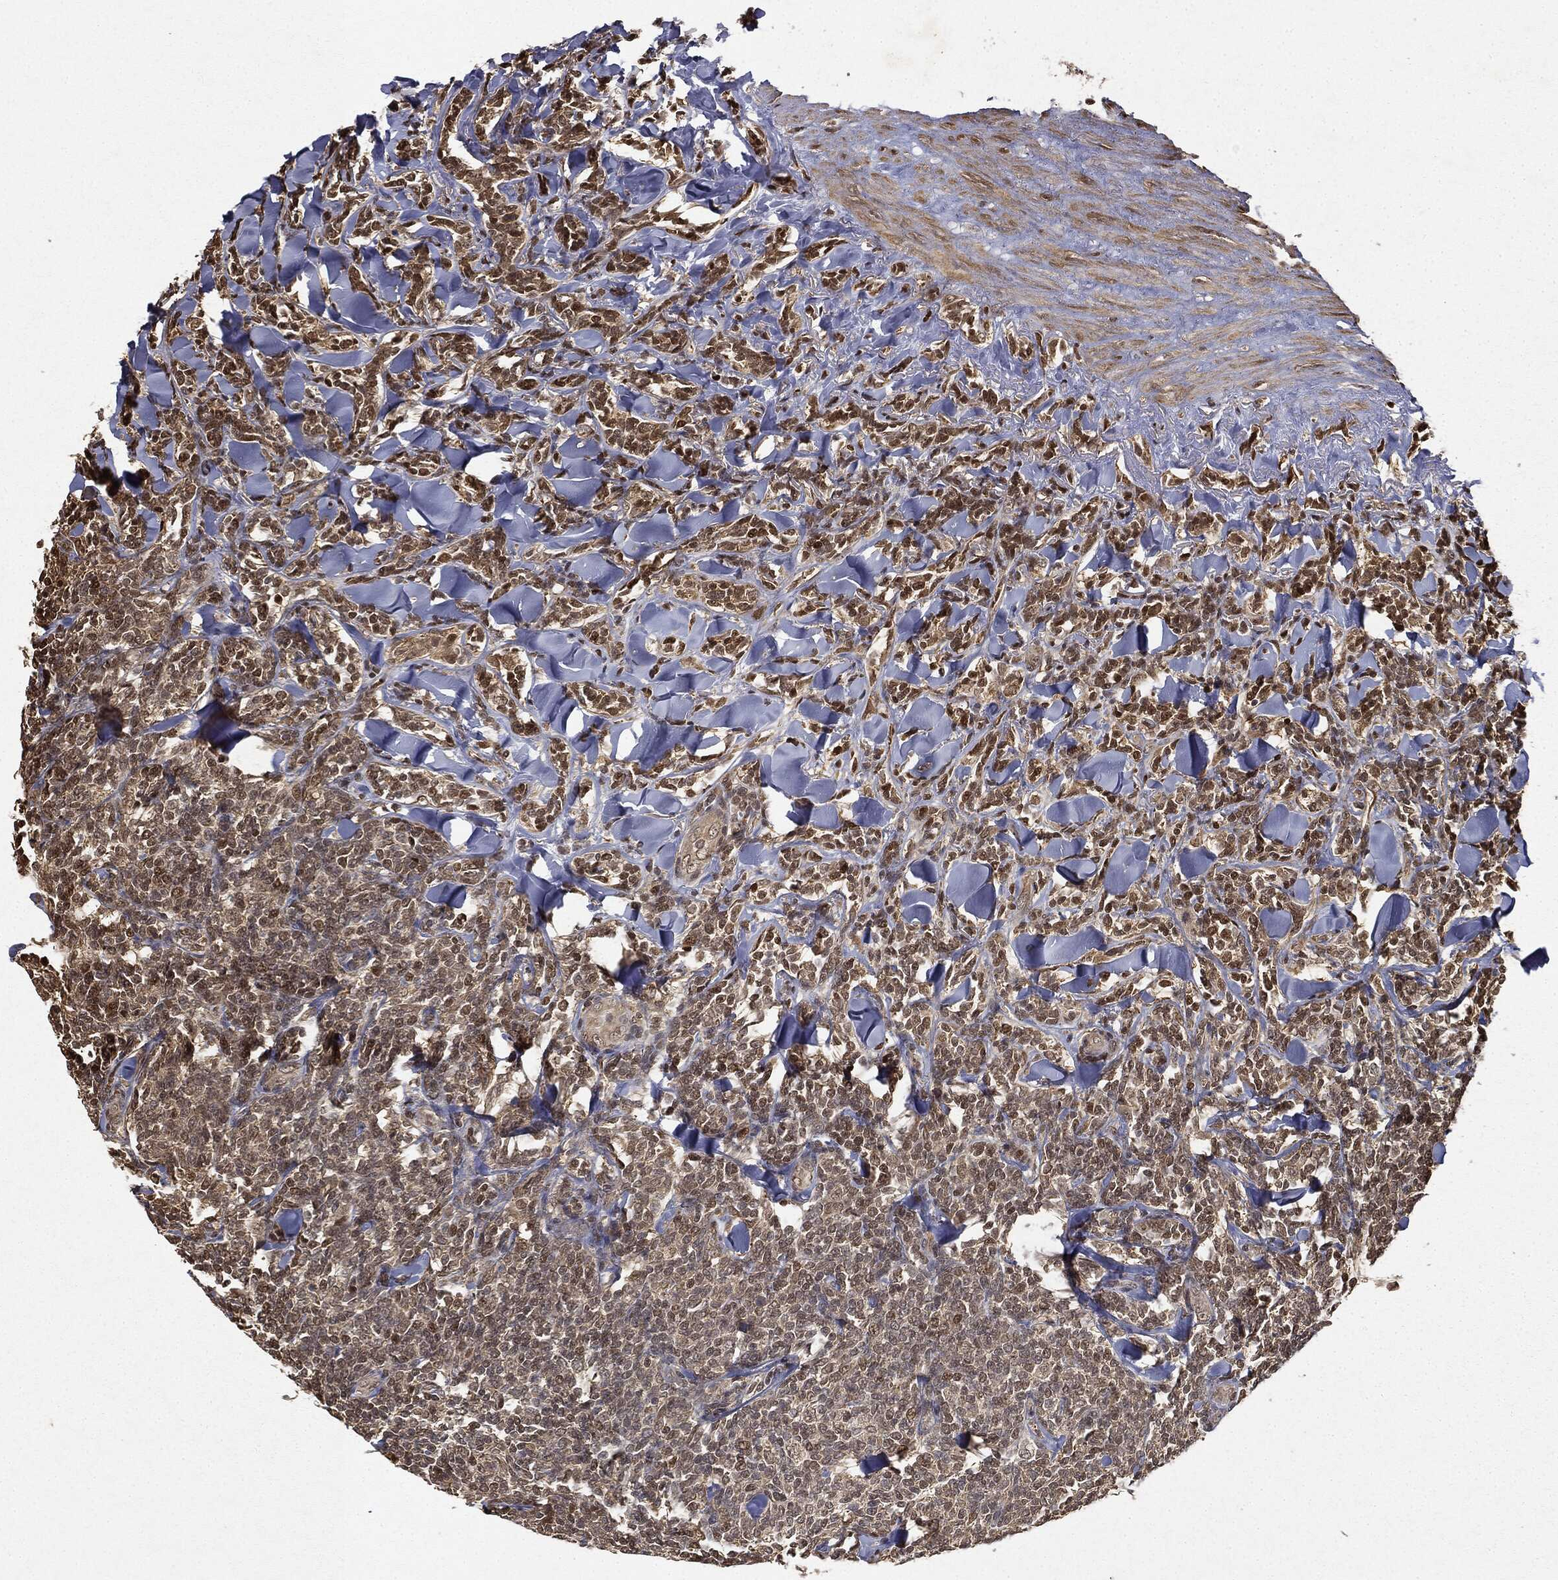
{"staining": {"intensity": "weak", "quantity": "25%-75%", "location": "nuclear"}, "tissue": "lymphoma", "cell_type": "Tumor cells", "image_type": "cancer", "snomed": [{"axis": "morphology", "description": "Malignant lymphoma, non-Hodgkin's type, Low grade"}, {"axis": "topography", "description": "Lymph node"}], "caption": "A low amount of weak nuclear staining is present in about 25%-75% of tumor cells in lymphoma tissue.", "gene": "ZNHIT6", "patient": {"sex": "female", "age": 56}}